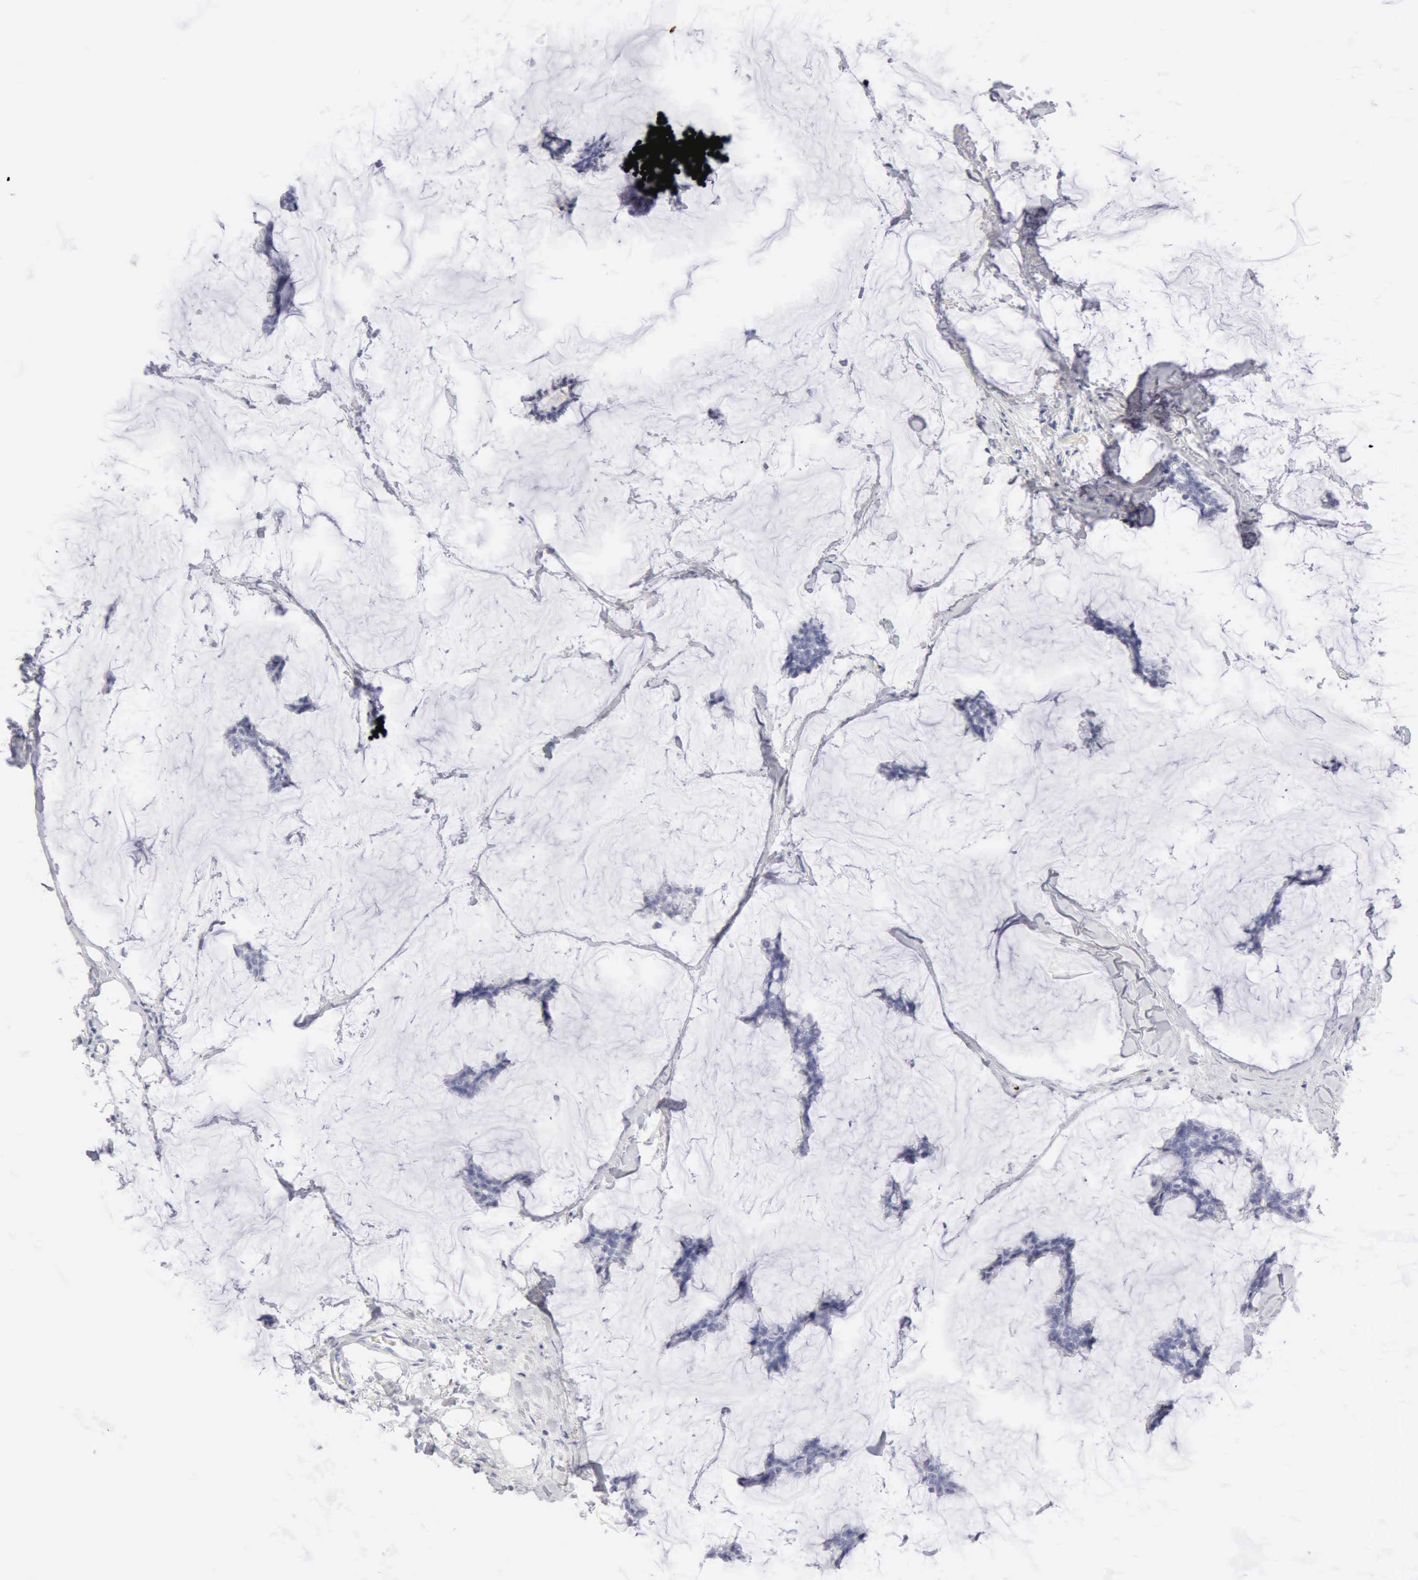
{"staining": {"intensity": "negative", "quantity": "none", "location": "none"}, "tissue": "breast cancer", "cell_type": "Tumor cells", "image_type": "cancer", "snomed": [{"axis": "morphology", "description": "Duct carcinoma"}, {"axis": "topography", "description": "Breast"}], "caption": "IHC of human invasive ductal carcinoma (breast) shows no staining in tumor cells.", "gene": "KRT10", "patient": {"sex": "female", "age": 93}}